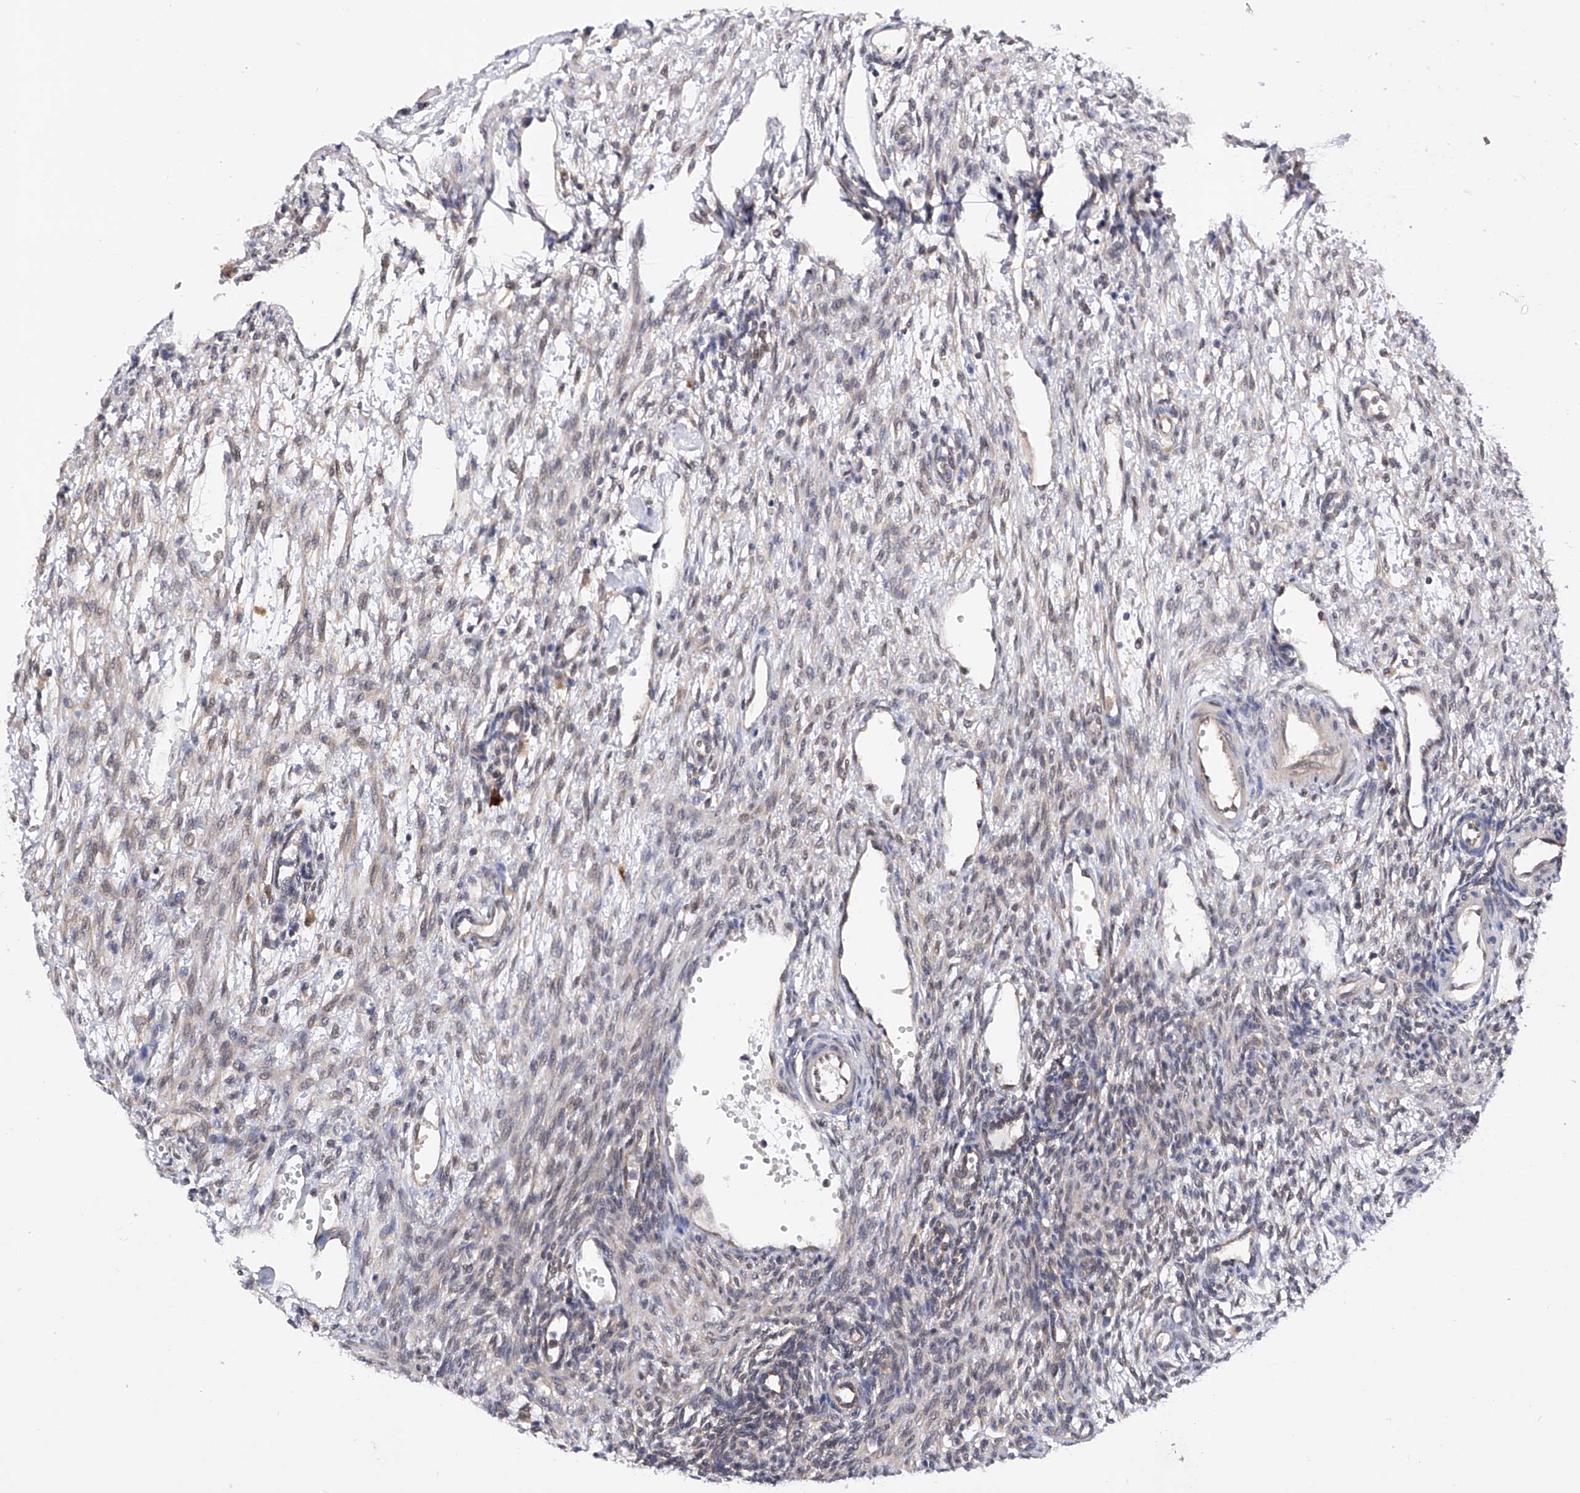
{"staining": {"intensity": "weak", "quantity": "<25%", "location": "cytoplasmic/membranous"}, "tissue": "ovary", "cell_type": "Ovarian stroma cells", "image_type": "normal", "snomed": [{"axis": "morphology", "description": "Normal tissue, NOS"}, {"axis": "morphology", "description": "Cyst, NOS"}, {"axis": "topography", "description": "Ovary"}], "caption": "Human ovary stained for a protein using immunohistochemistry demonstrates no positivity in ovarian stroma cells.", "gene": "USP45", "patient": {"sex": "female", "age": 33}}